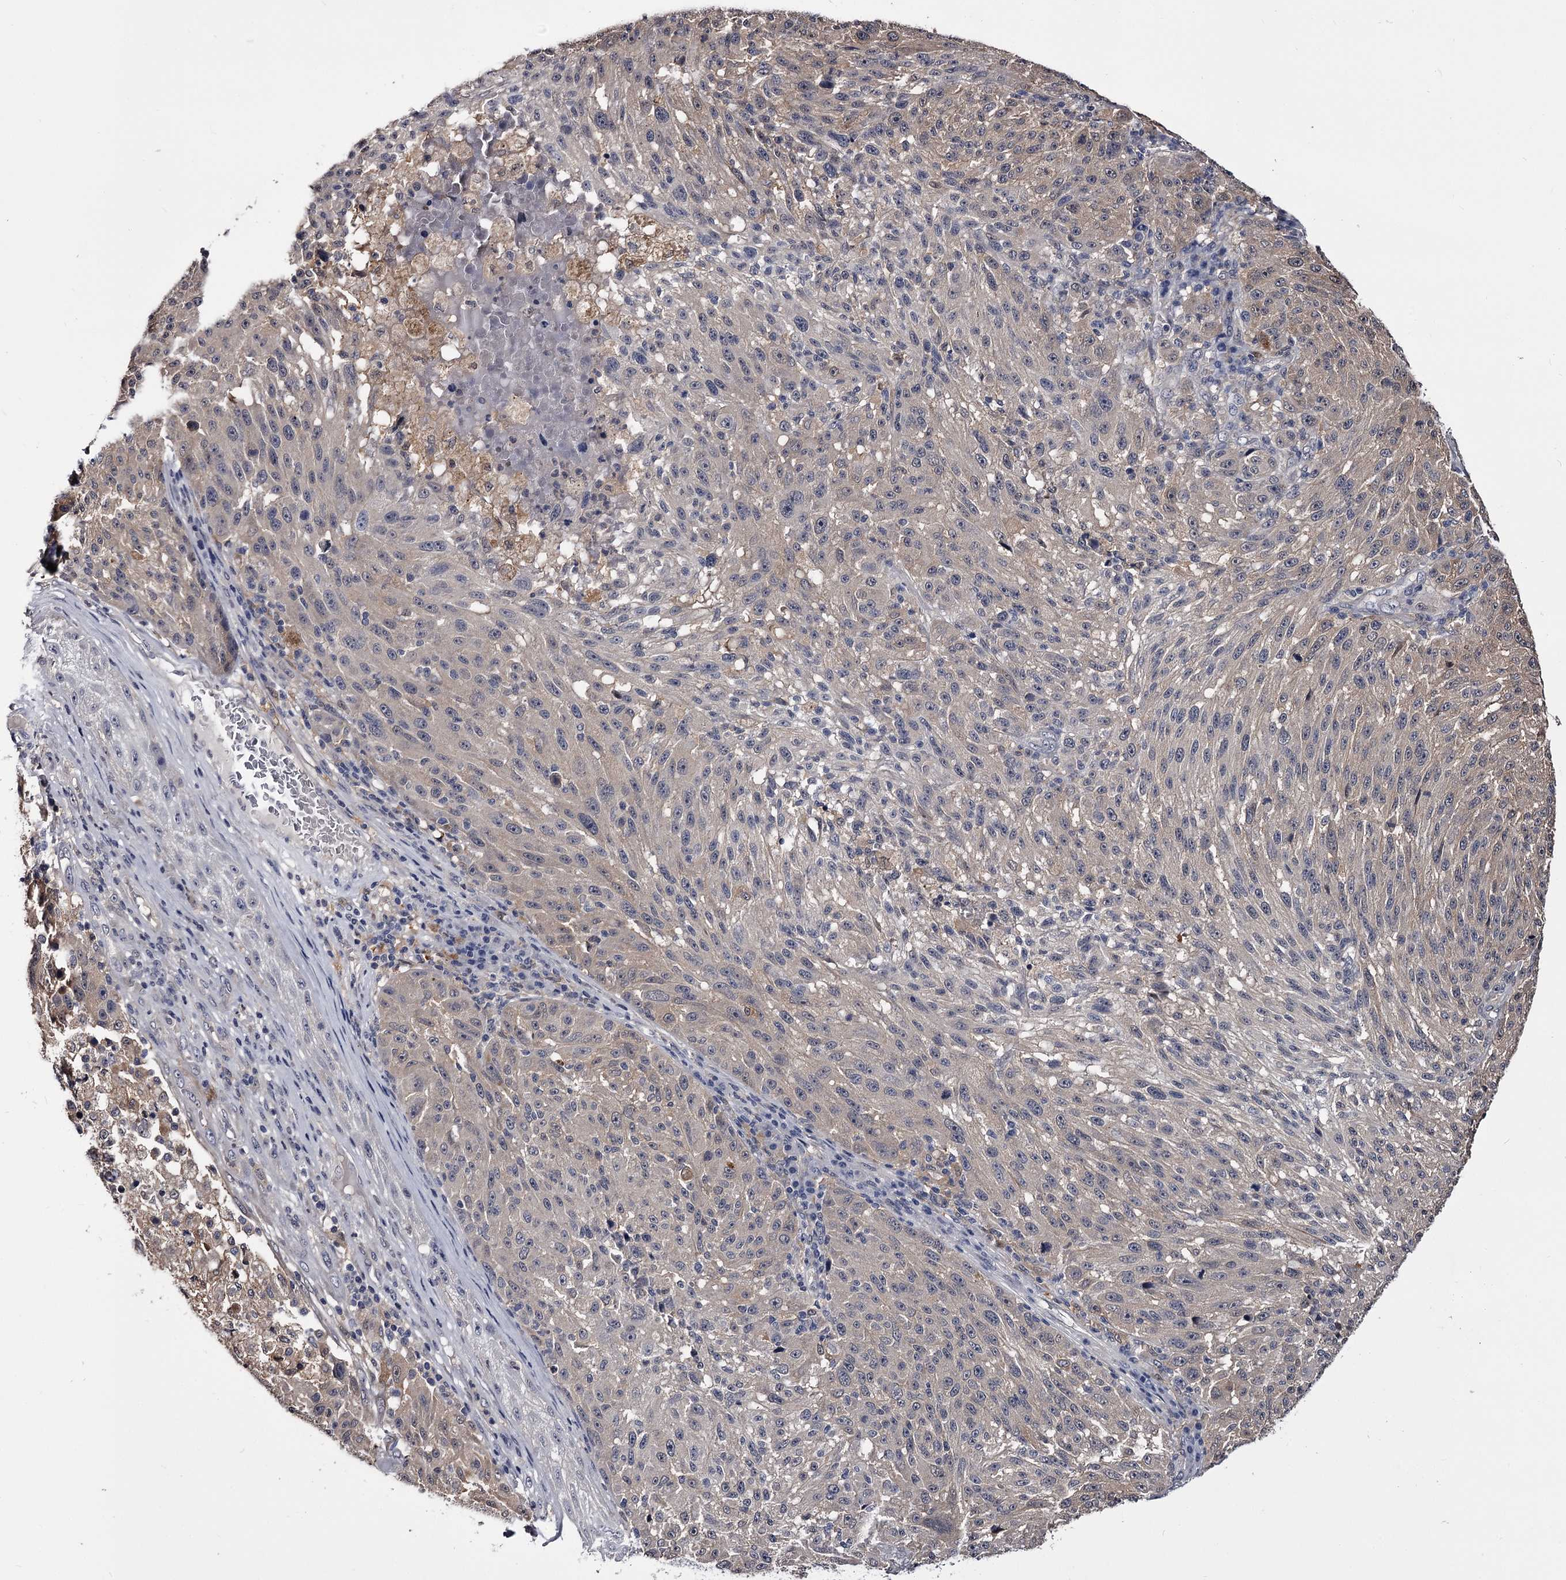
{"staining": {"intensity": "weak", "quantity": "<25%", "location": "cytoplasmic/membranous"}, "tissue": "melanoma", "cell_type": "Tumor cells", "image_type": "cancer", "snomed": [{"axis": "morphology", "description": "Malignant melanoma, NOS"}, {"axis": "topography", "description": "Skin"}], "caption": "The photomicrograph displays no staining of tumor cells in malignant melanoma.", "gene": "GSTO1", "patient": {"sex": "male", "age": 53}}